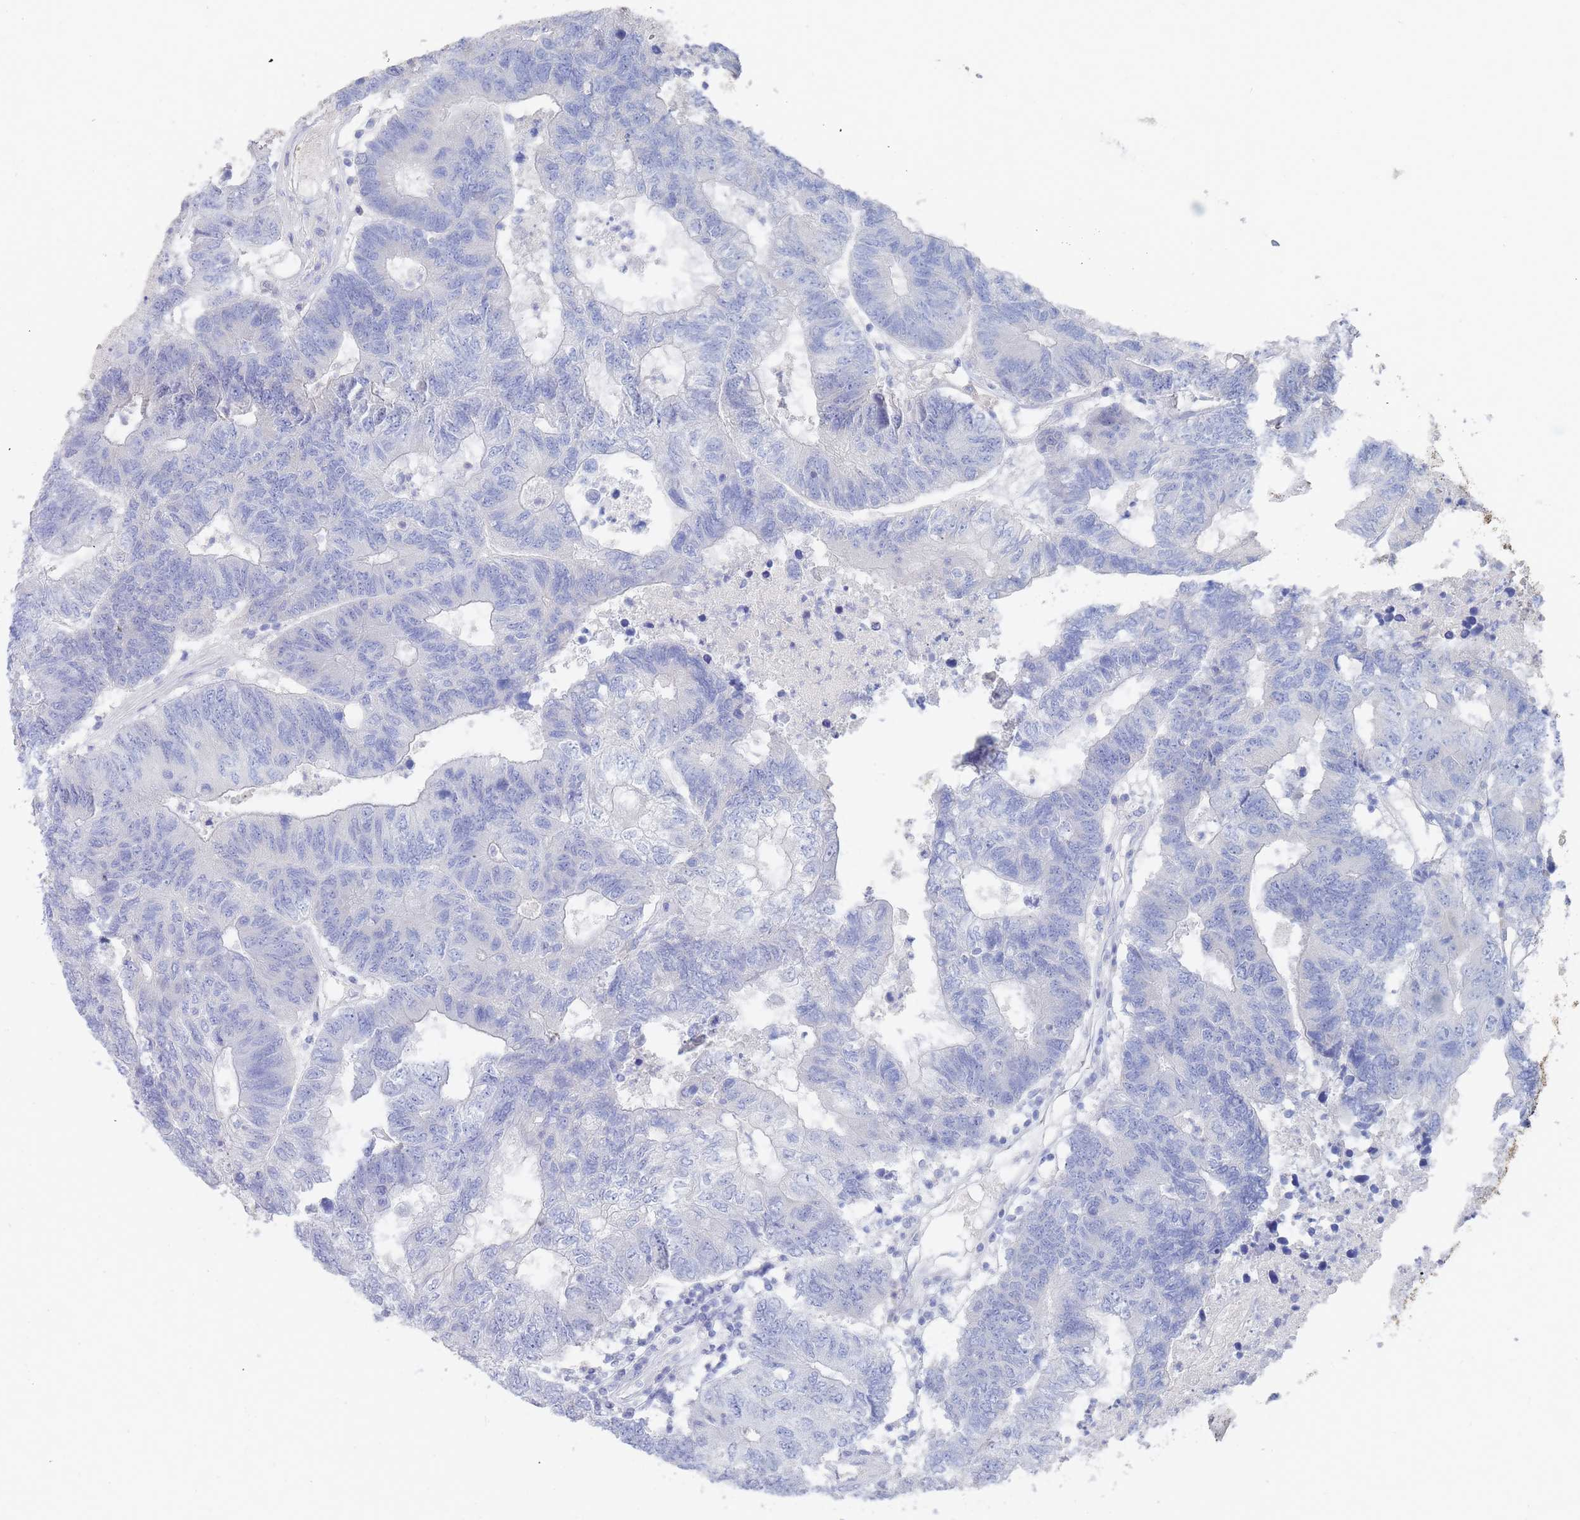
{"staining": {"intensity": "negative", "quantity": "none", "location": "none"}, "tissue": "colorectal cancer", "cell_type": "Tumor cells", "image_type": "cancer", "snomed": [{"axis": "morphology", "description": "Adenocarcinoma, NOS"}, {"axis": "topography", "description": "Colon"}], "caption": "DAB immunohistochemical staining of human colorectal adenocarcinoma shows no significant staining in tumor cells.", "gene": "SLC25A35", "patient": {"sex": "female", "age": 48}}